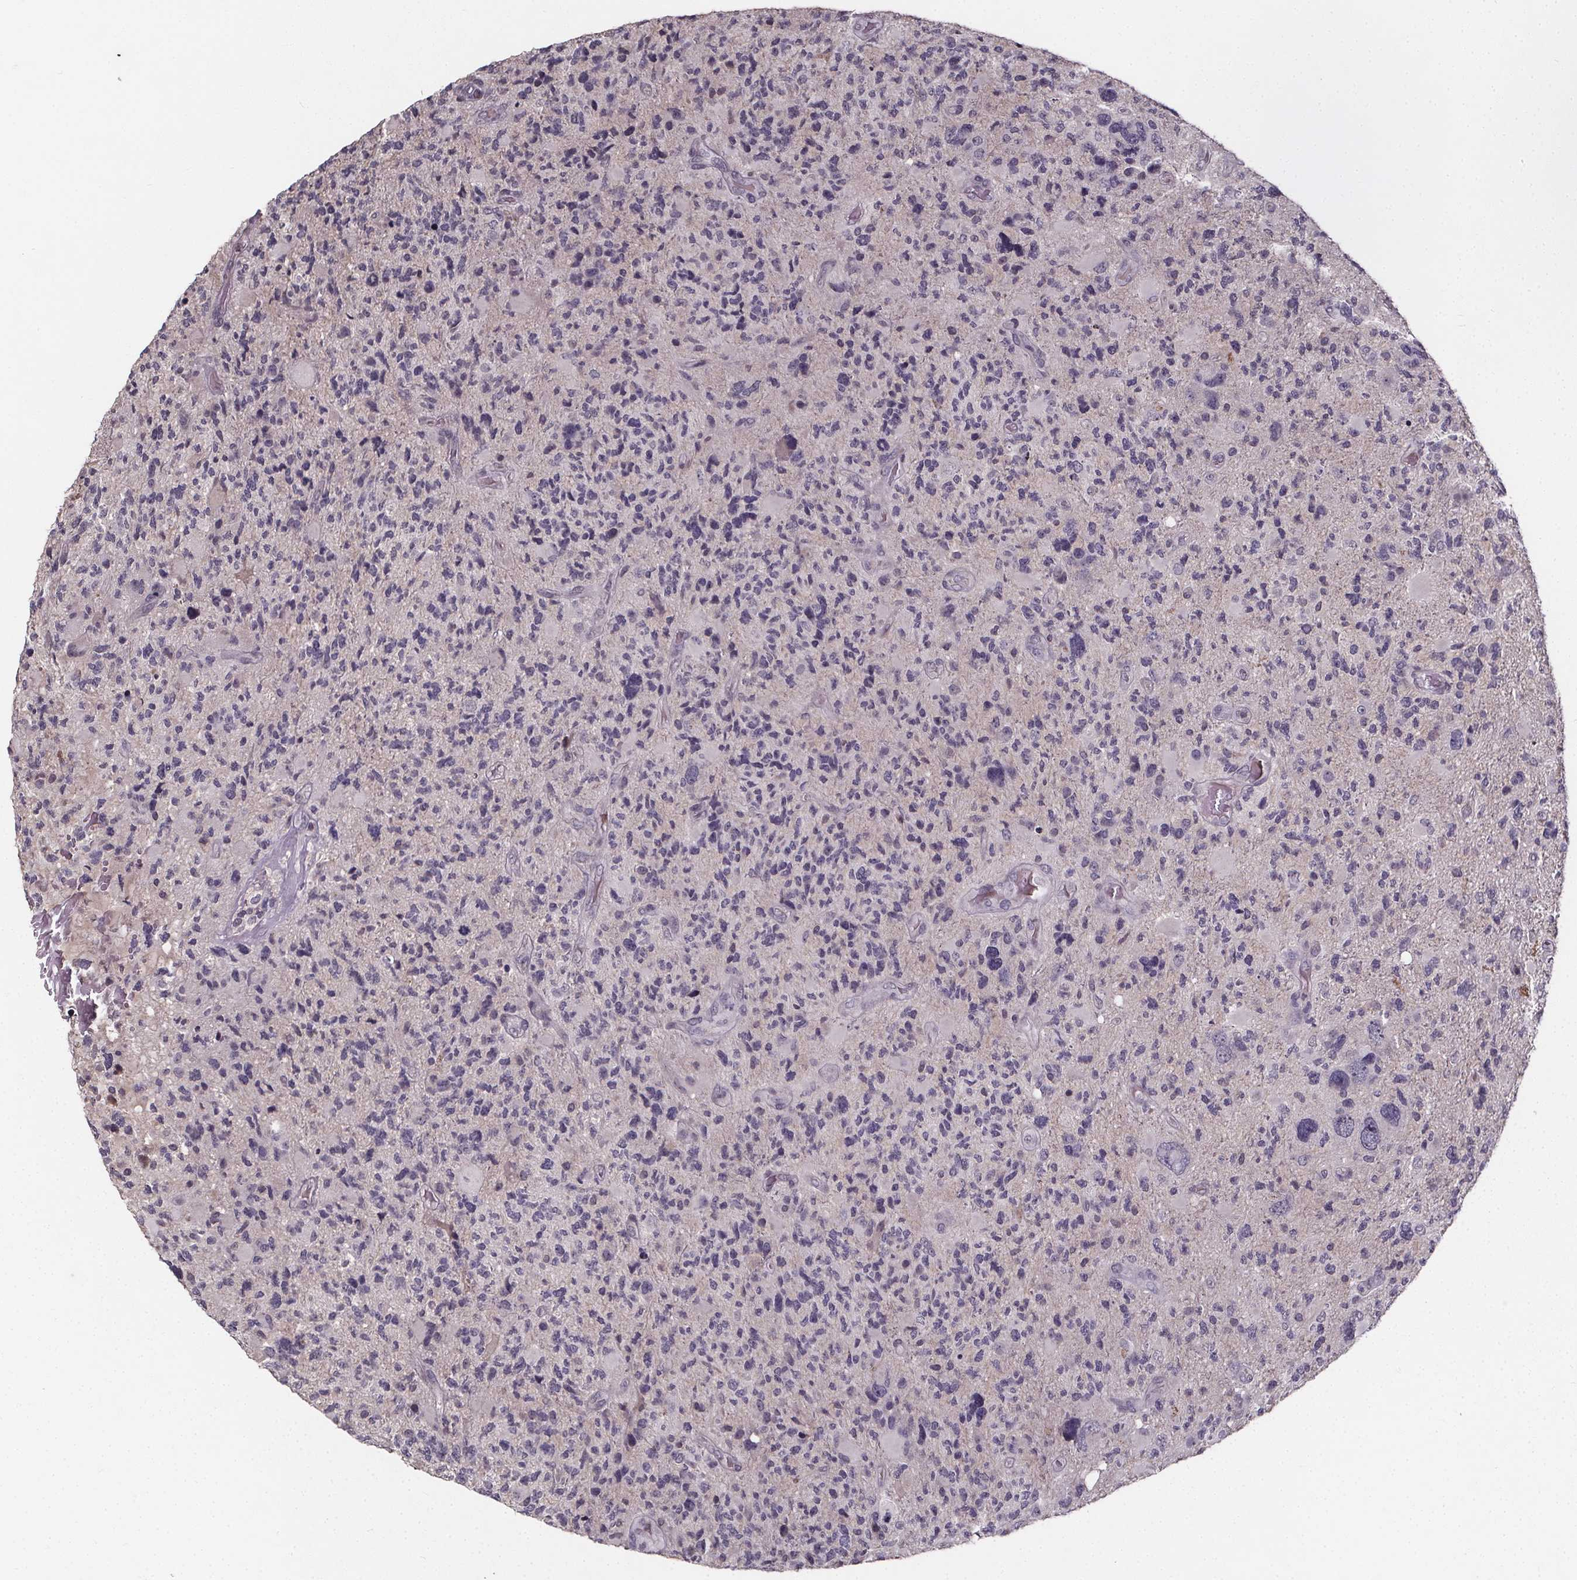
{"staining": {"intensity": "negative", "quantity": "none", "location": "none"}, "tissue": "glioma", "cell_type": "Tumor cells", "image_type": "cancer", "snomed": [{"axis": "morphology", "description": "Glioma, malignant, High grade"}, {"axis": "topography", "description": "Brain"}], "caption": "Immunohistochemistry photomicrograph of neoplastic tissue: malignant glioma (high-grade) stained with DAB reveals no significant protein expression in tumor cells.", "gene": "SPAG8", "patient": {"sex": "female", "age": 71}}